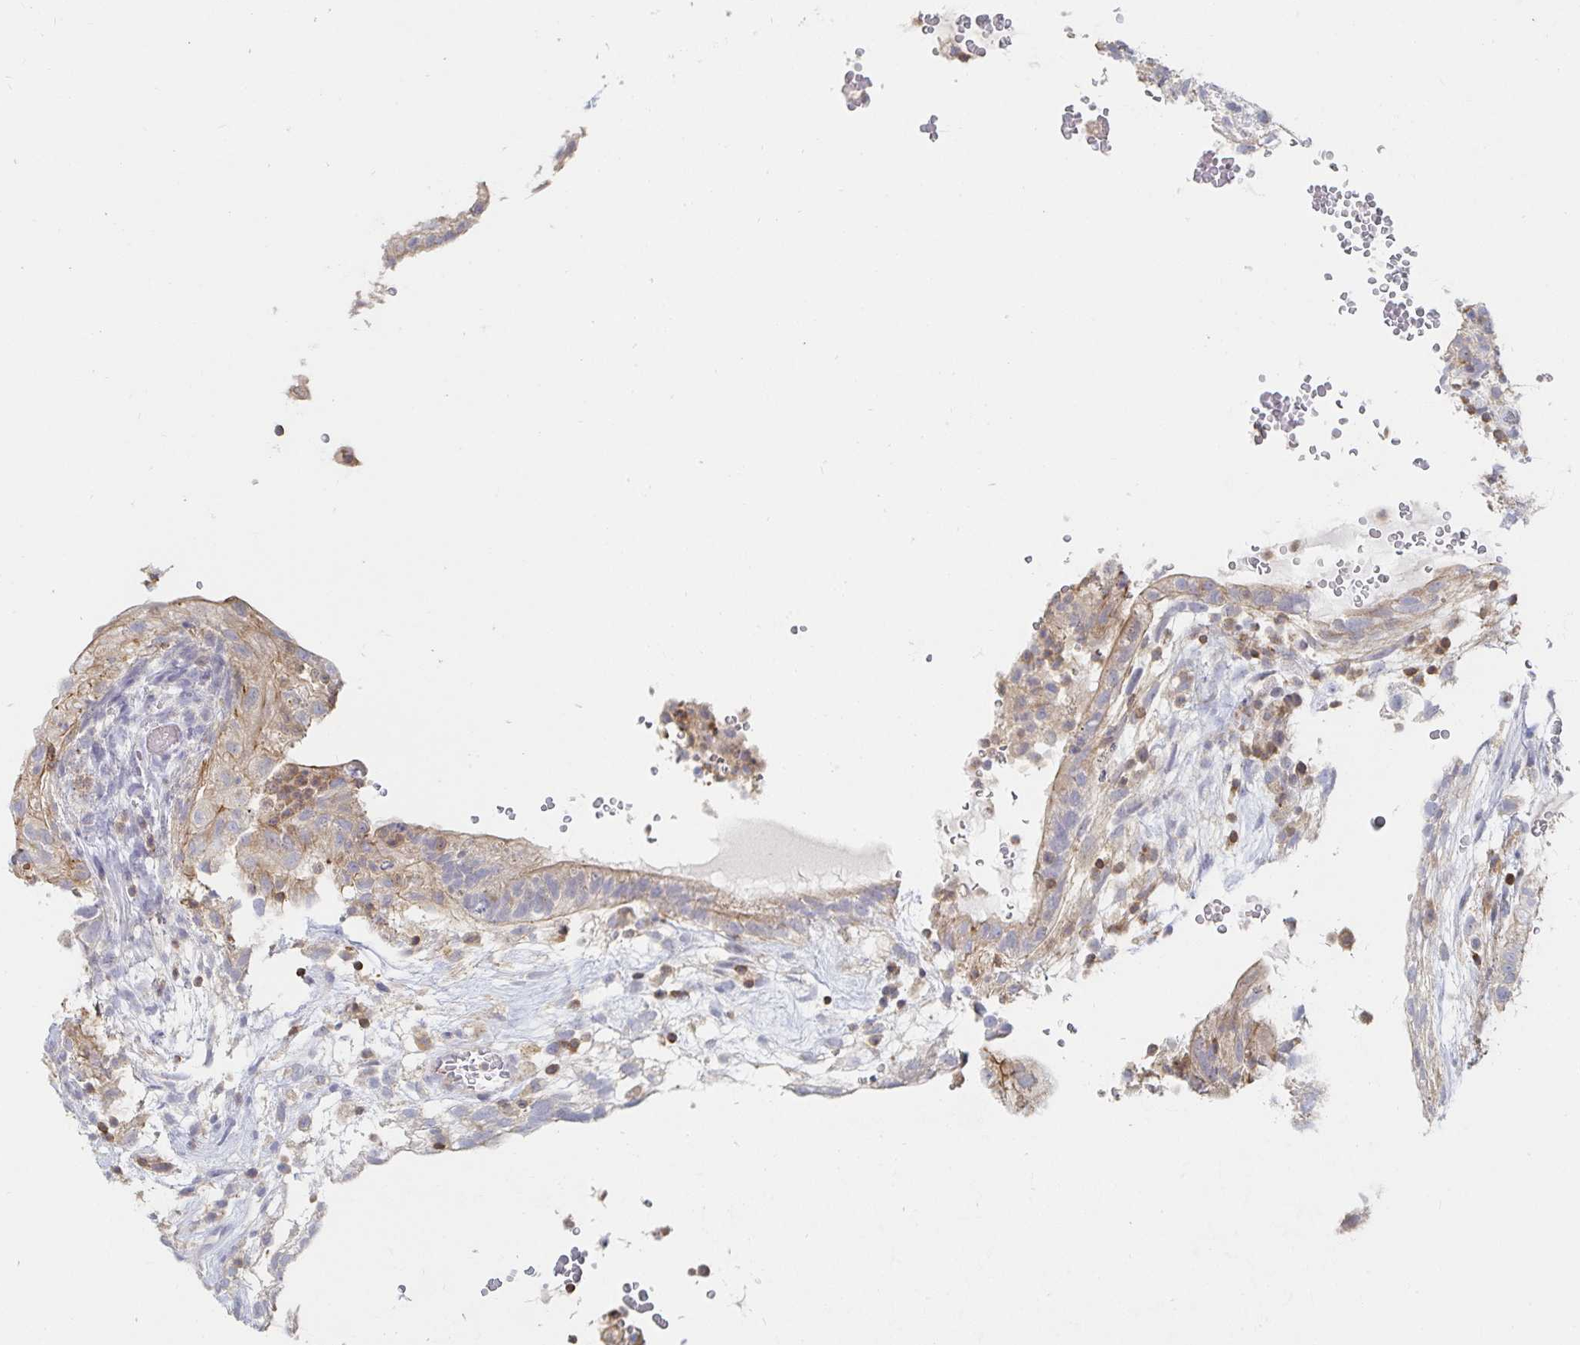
{"staining": {"intensity": "weak", "quantity": "<25%", "location": "cytoplasmic/membranous"}, "tissue": "testis cancer", "cell_type": "Tumor cells", "image_type": "cancer", "snomed": [{"axis": "morphology", "description": "Normal tissue, NOS"}, {"axis": "morphology", "description": "Carcinoma, Embryonal, NOS"}, {"axis": "topography", "description": "Testis"}], "caption": "This is an immunohistochemistry (IHC) histopathology image of embryonal carcinoma (testis). There is no positivity in tumor cells.", "gene": "PIK3CD", "patient": {"sex": "male", "age": 32}}